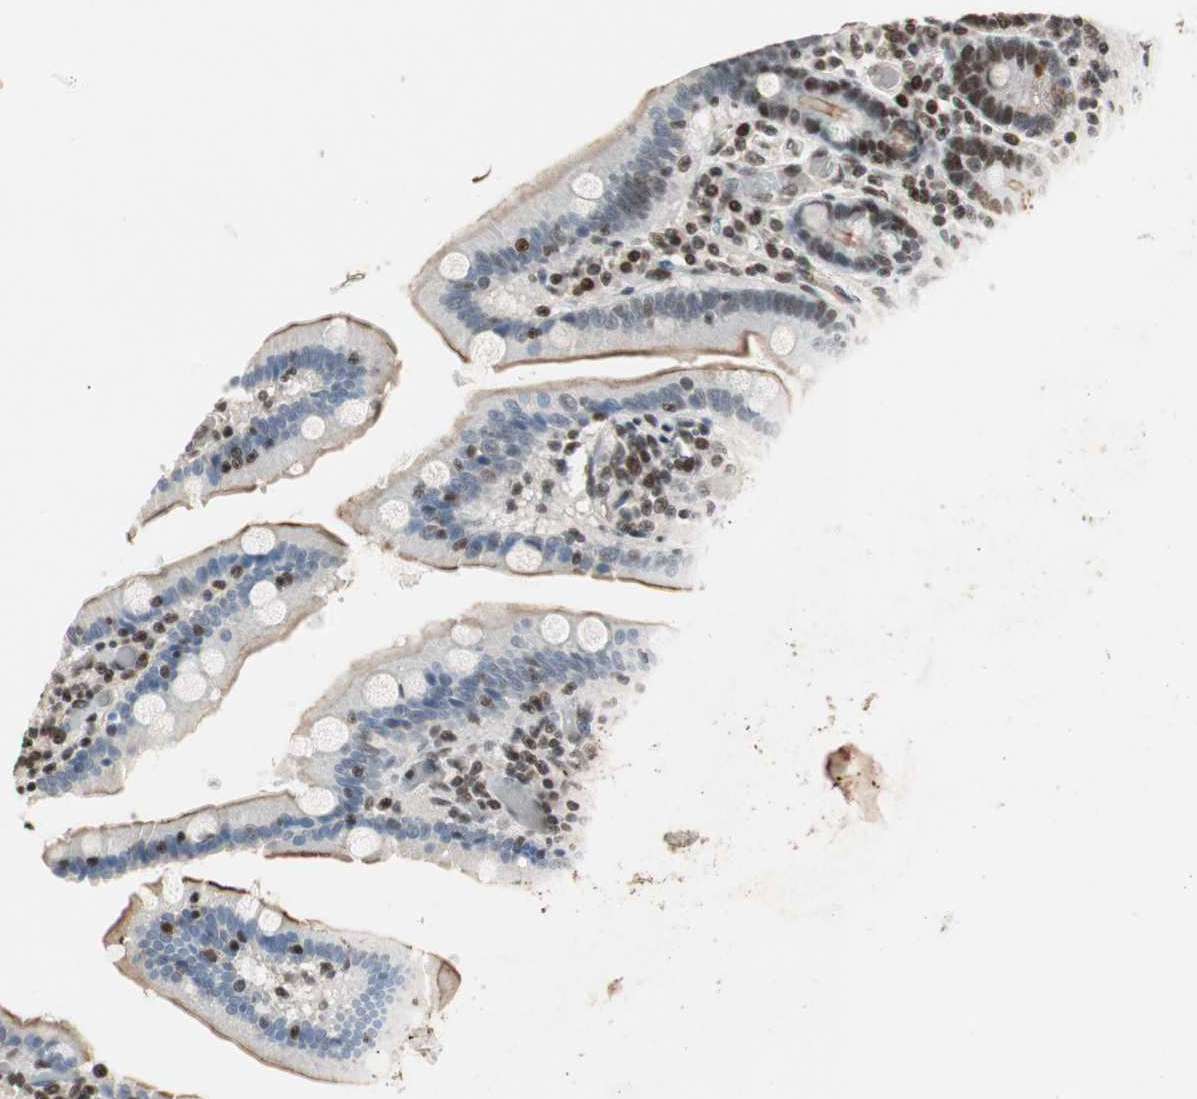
{"staining": {"intensity": "moderate", "quantity": "25%-75%", "location": "cytoplasmic/membranous,nuclear"}, "tissue": "duodenum", "cell_type": "Glandular cells", "image_type": "normal", "snomed": [{"axis": "morphology", "description": "Normal tissue, NOS"}, {"axis": "topography", "description": "Duodenum"}], "caption": "Protein staining reveals moderate cytoplasmic/membranous,nuclear expression in about 25%-75% of glandular cells in unremarkable duodenum. The protein of interest is stained brown, and the nuclei are stained in blue (DAB IHC with brightfield microscopy, high magnification).", "gene": "MDC1", "patient": {"sex": "female", "age": 53}}